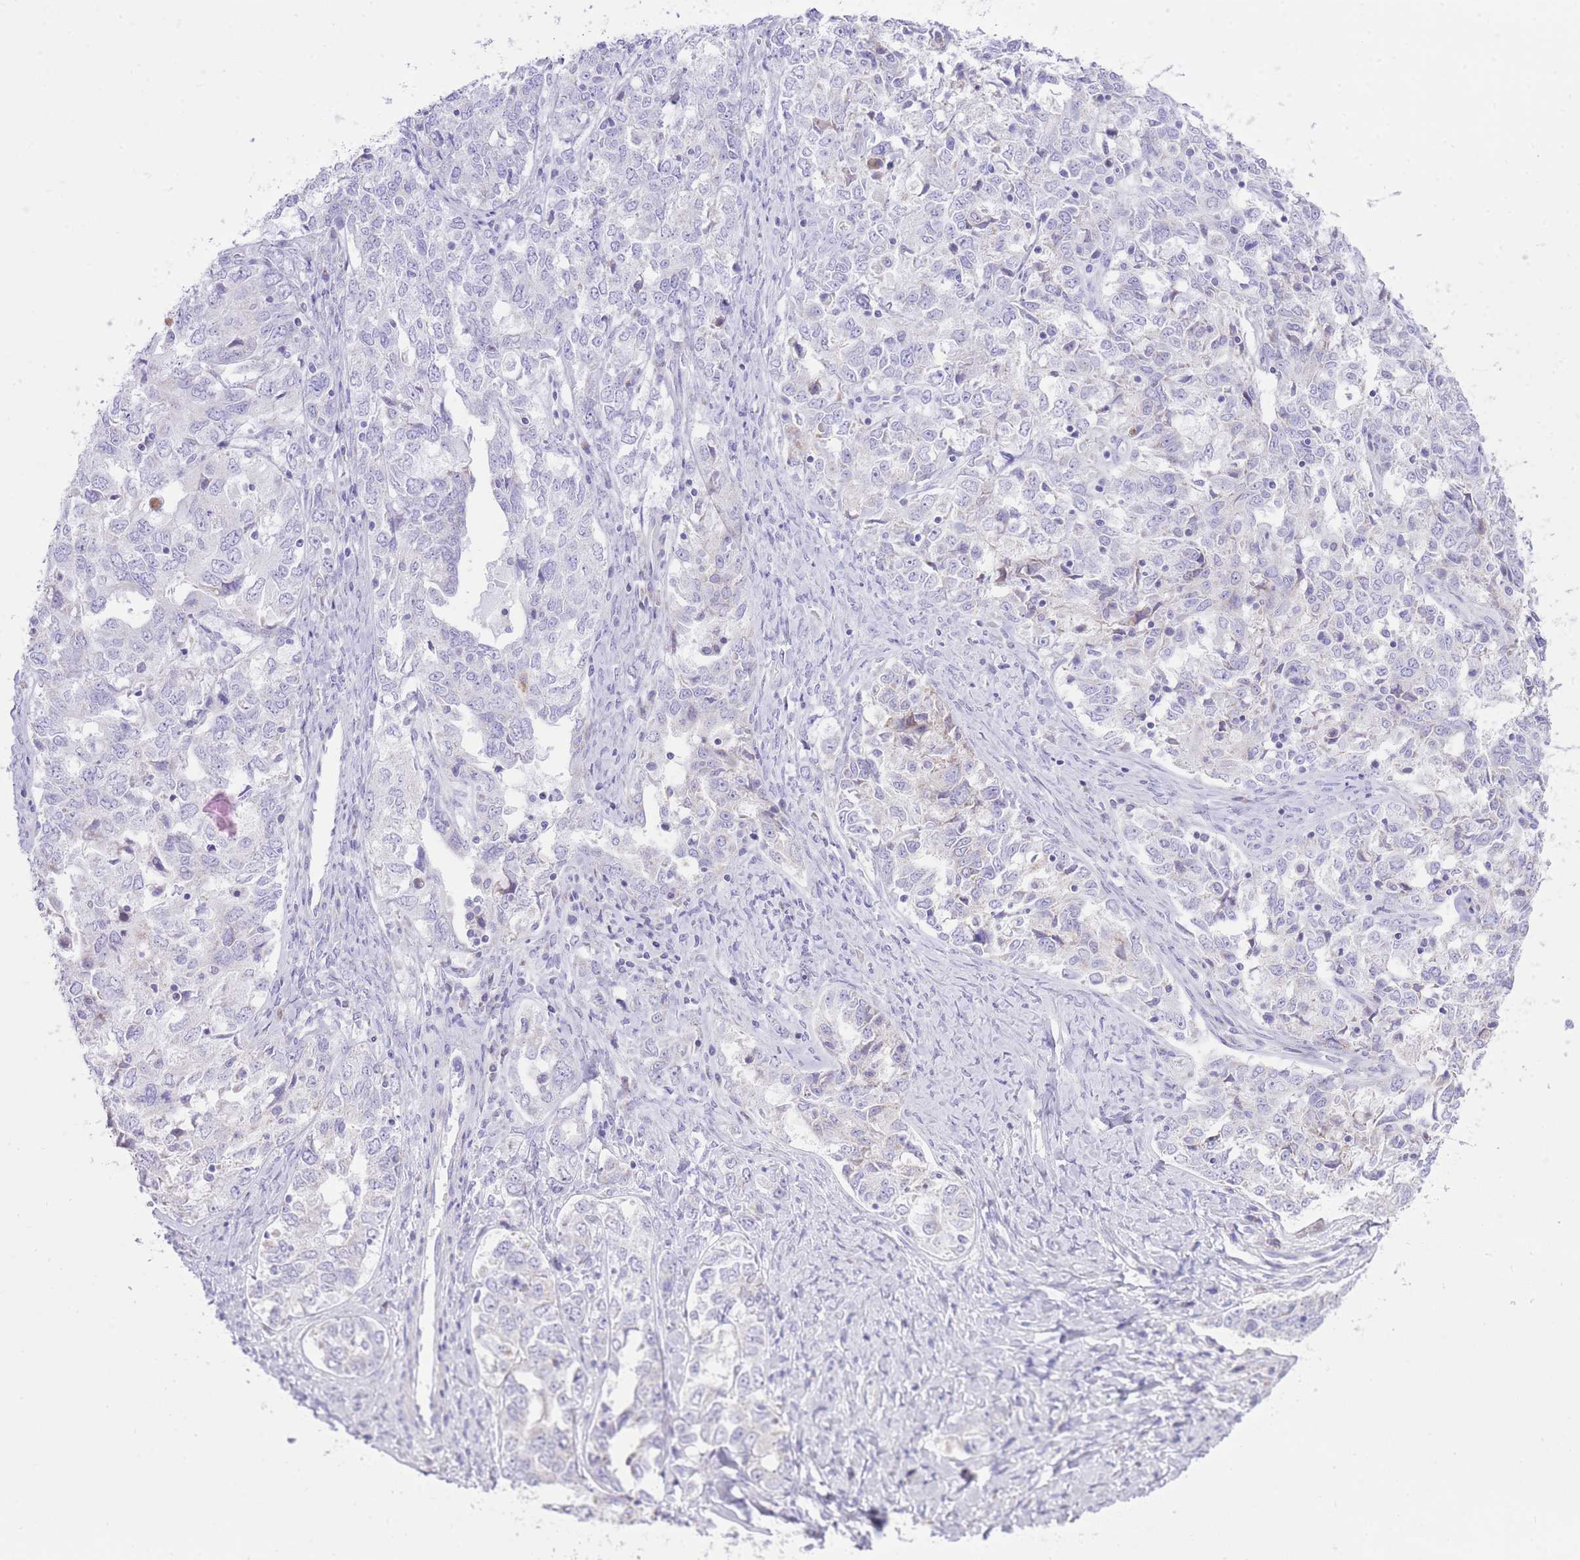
{"staining": {"intensity": "negative", "quantity": "none", "location": "none"}, "tissue": "ovarian cancer", "cell_type": "Tumor cells", "image_type": "cancer", "snomed": [{"axis": "morphology", "description": "Carcinoma, endometroid"}, {"axis": "topography", "description": "Ovary"}], "caption": "Tumor cells are negative for protein expression in human ovarian cancer (endometroid carcinoma).", "gene": "SLC4A4", "patient": {"sex": "female", "age": 62}}